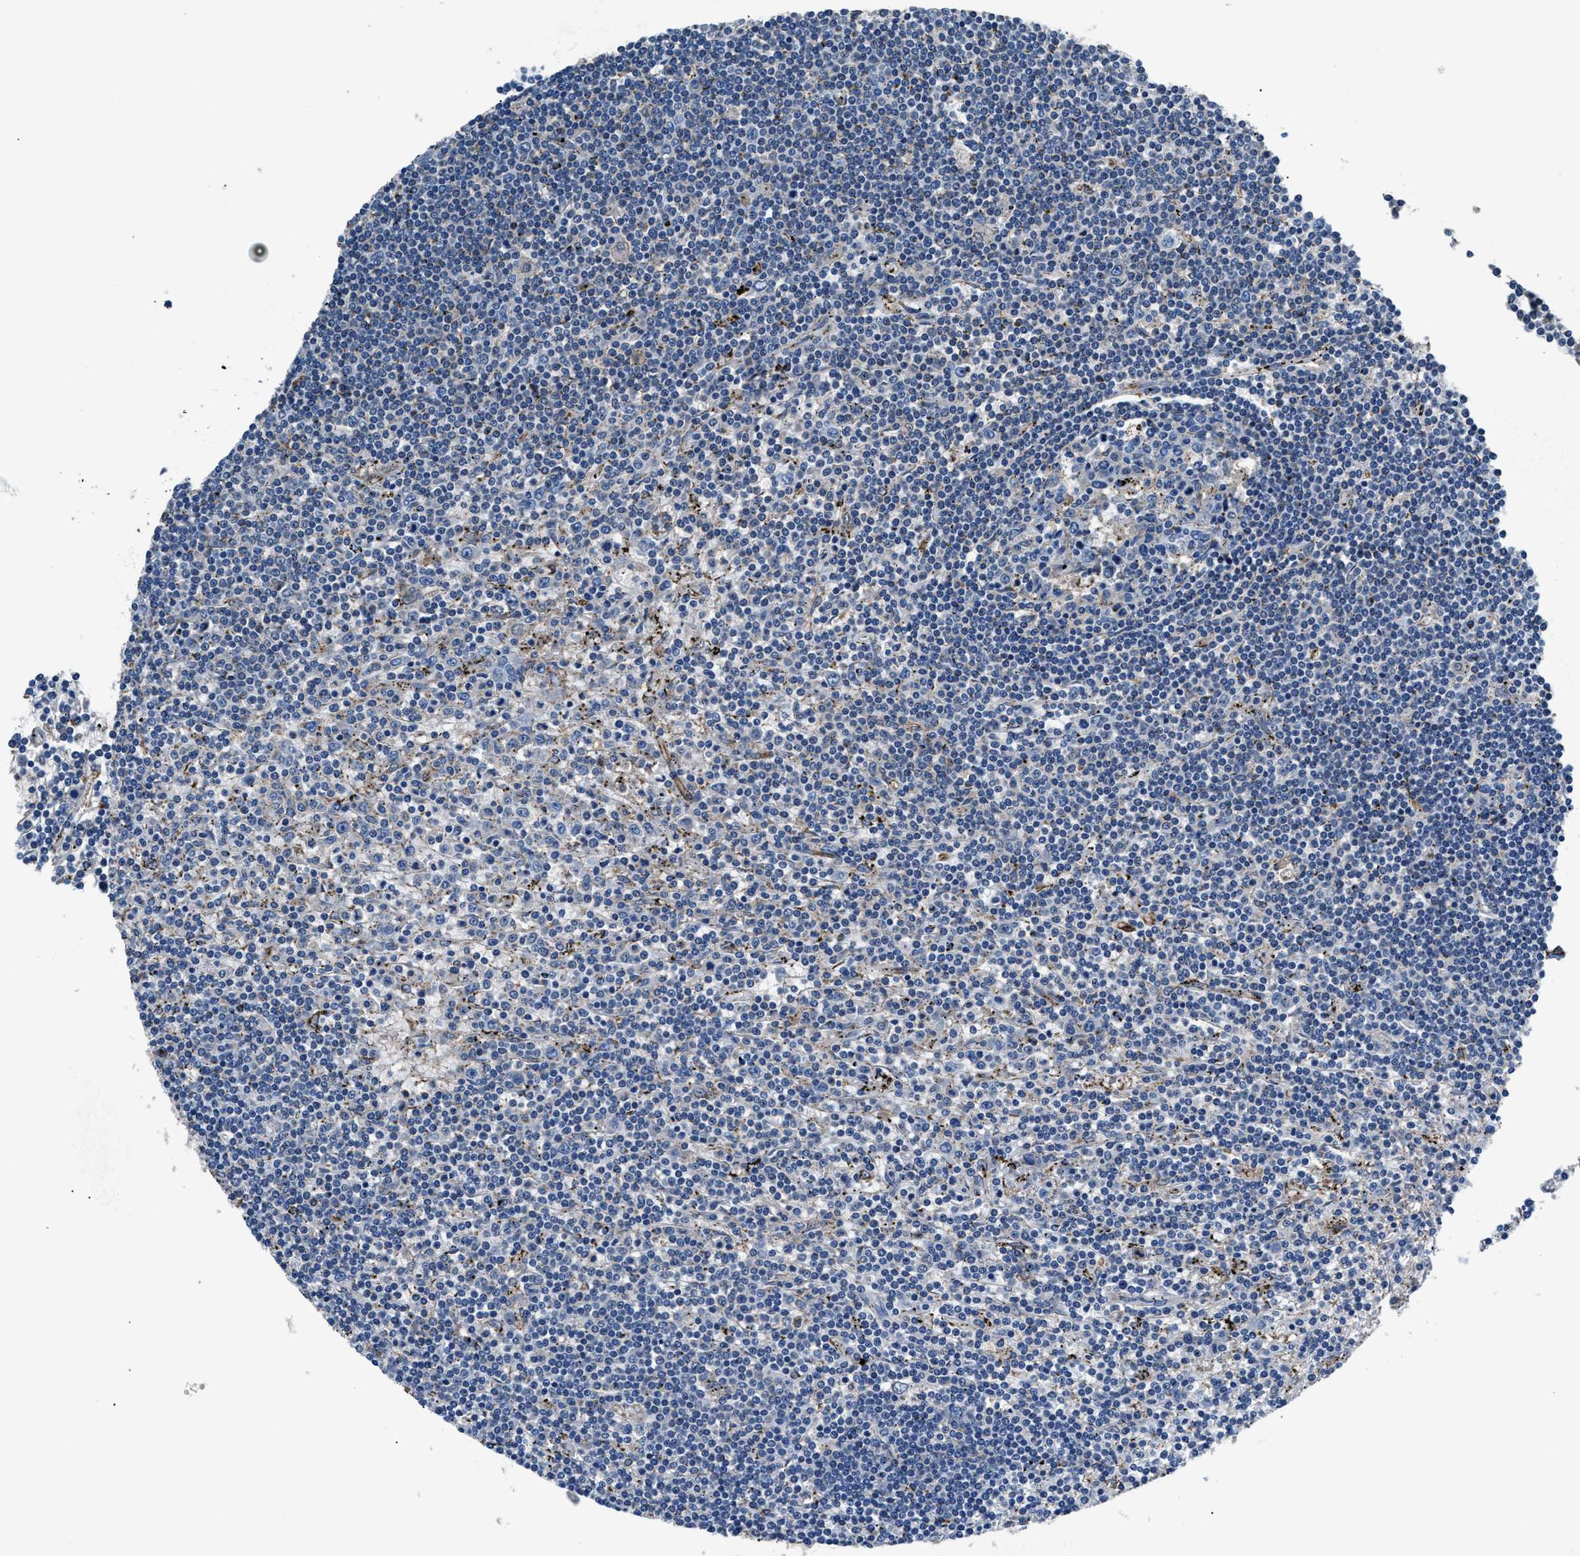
{"staining": {"intensity": "negative", "quantity": "none", "location": "none"}, "tissue": "lymphoma", "cell_type": "Tumor cells", "image_type": "cancer", "snomed": [{"axis": "morphology", "description": "Malignant lymphoma, non-Hodgkin's type, Low grade"}, {"axis": "topography", "description": "Spleen"}], "caption": "A photomicrograph of human lymphoma is negative for staining in tumor cells.", "gene": "PRTFDC1", "patient": {"sex": "male", "age": 76}}